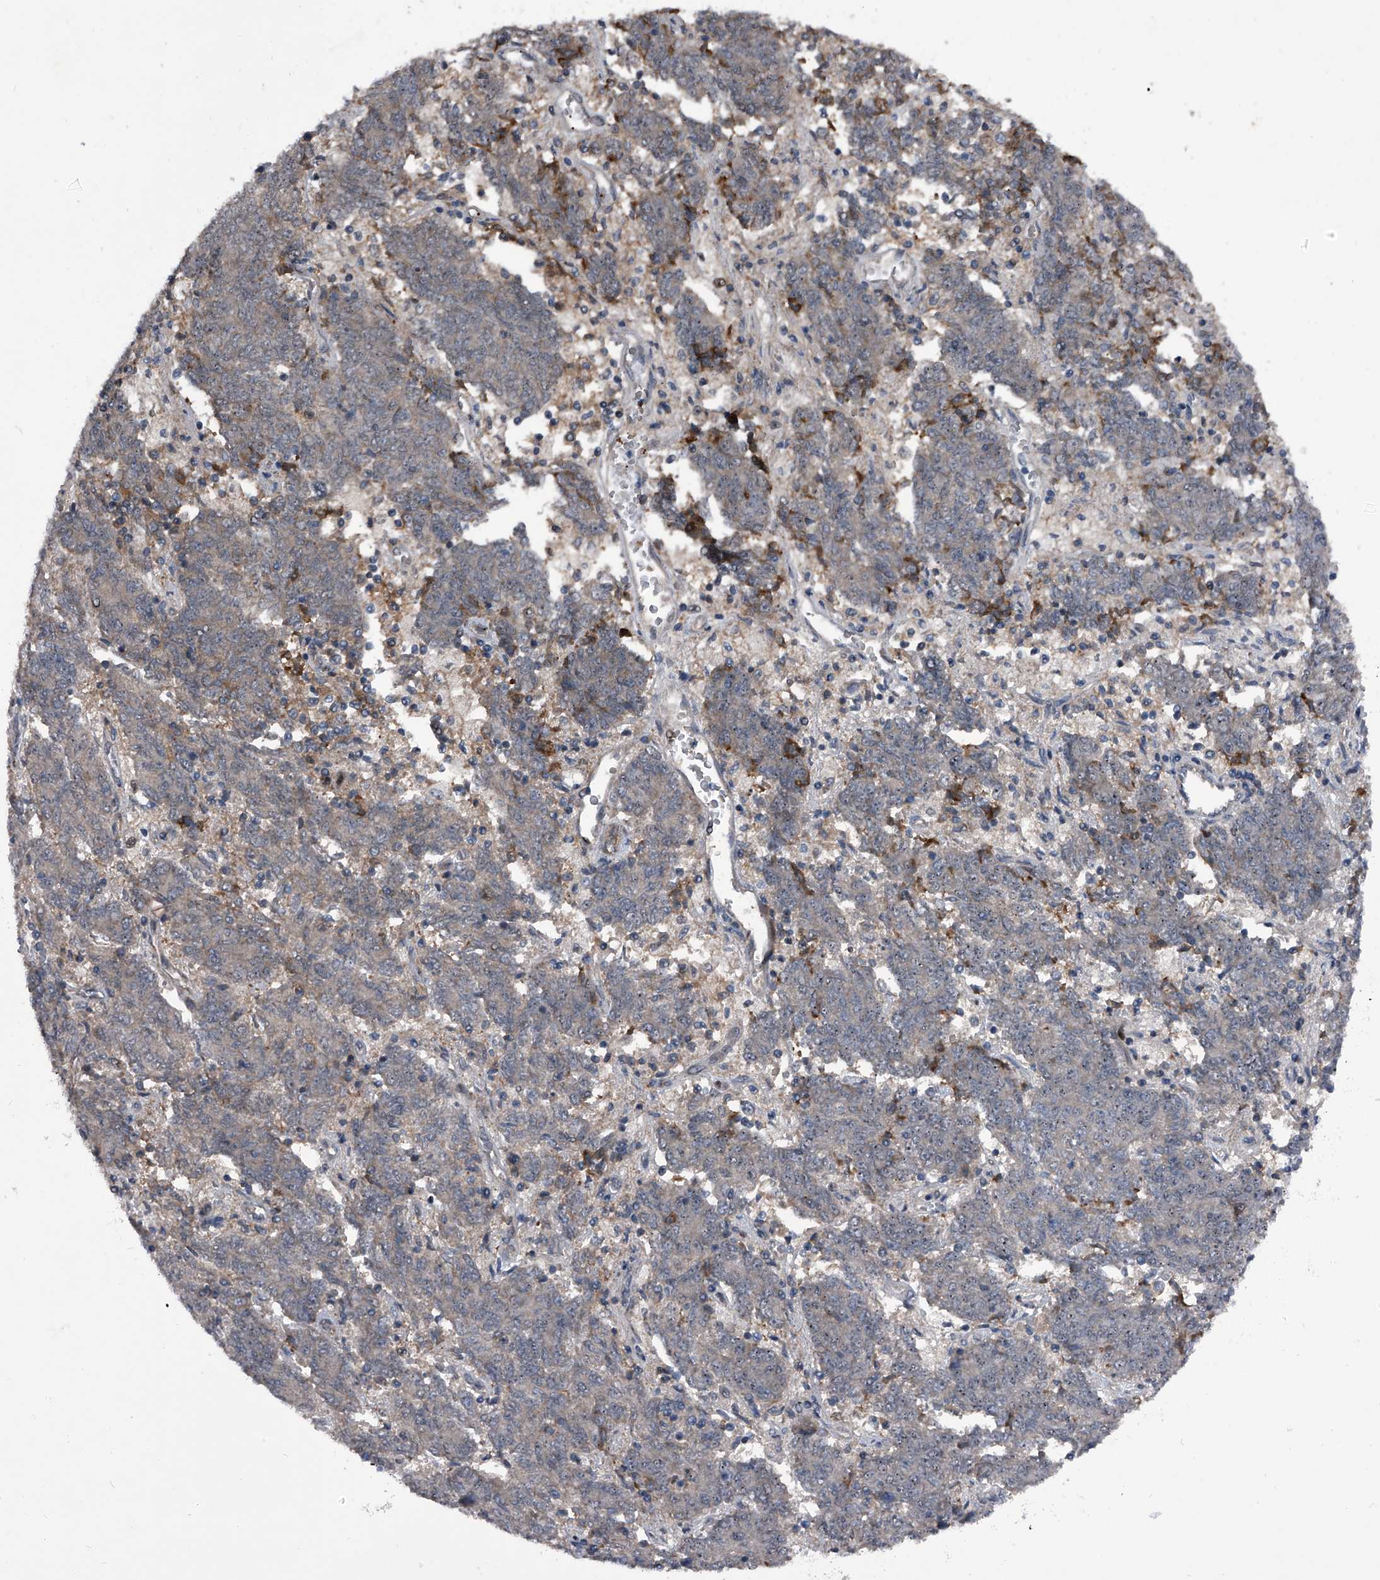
{"staining": {"intensity": "weak", "quantity": "<25%", "location": "cytoplasmic/membranous"}, "tissue": "endometrial cancer", "cell_type": "Tumor cells", "image_type": "cancer", "snomed": [{"axis": "morphology", "description": "Adenocarcinoma, NOS"}, {"axis": "topography", "description": "Endometrium"}], "caption": "Immunohistochemistry (IHC) photomicrograph of neoplastic tissue: human adenocarcinoma (endometrial) stained with DAB (3,3'-diaminobenzidine) displays no significant protein expression in tumor cells.", "gene": "ELK4", "patient": {"sex": "female", "age": 80}}